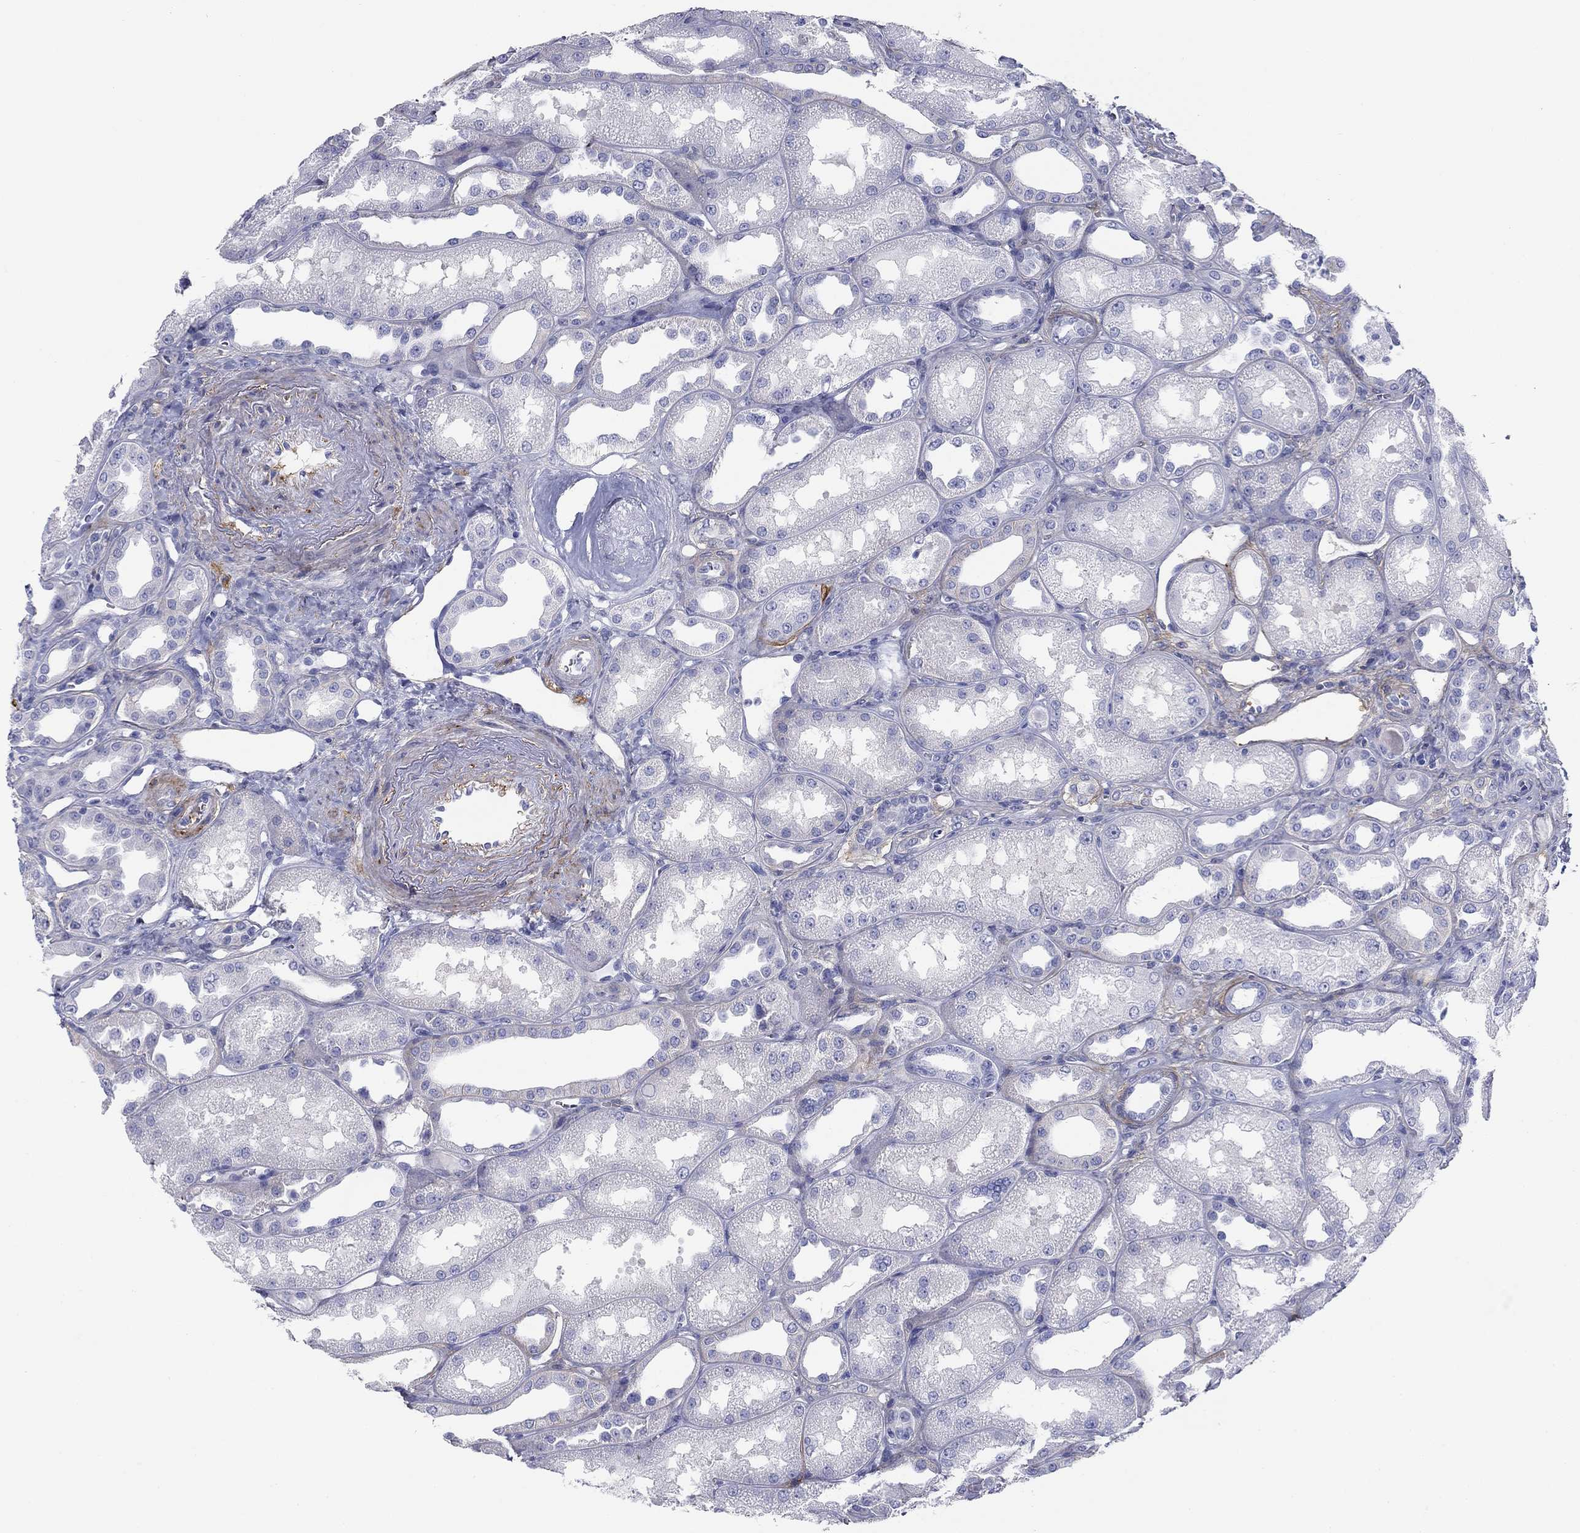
{"staining": {"intensity": "negative", "quantity": "none", "location": "none"}, "tissue": "kidney", "cell_type": "Cells in glomeruli", "image_type": "normal", "snomed": [{"axis": "morphology", "description": "Normal tissue, NOS"}, {"axis": "topography", "description": "Kidney"}], "caption": "This is an immunohistochemistry photomicrograph of benign kidney. There is no expression in cells in glomeruli.", "gene": "GPC1", "patient": {"sex": "male", "age": 61}}